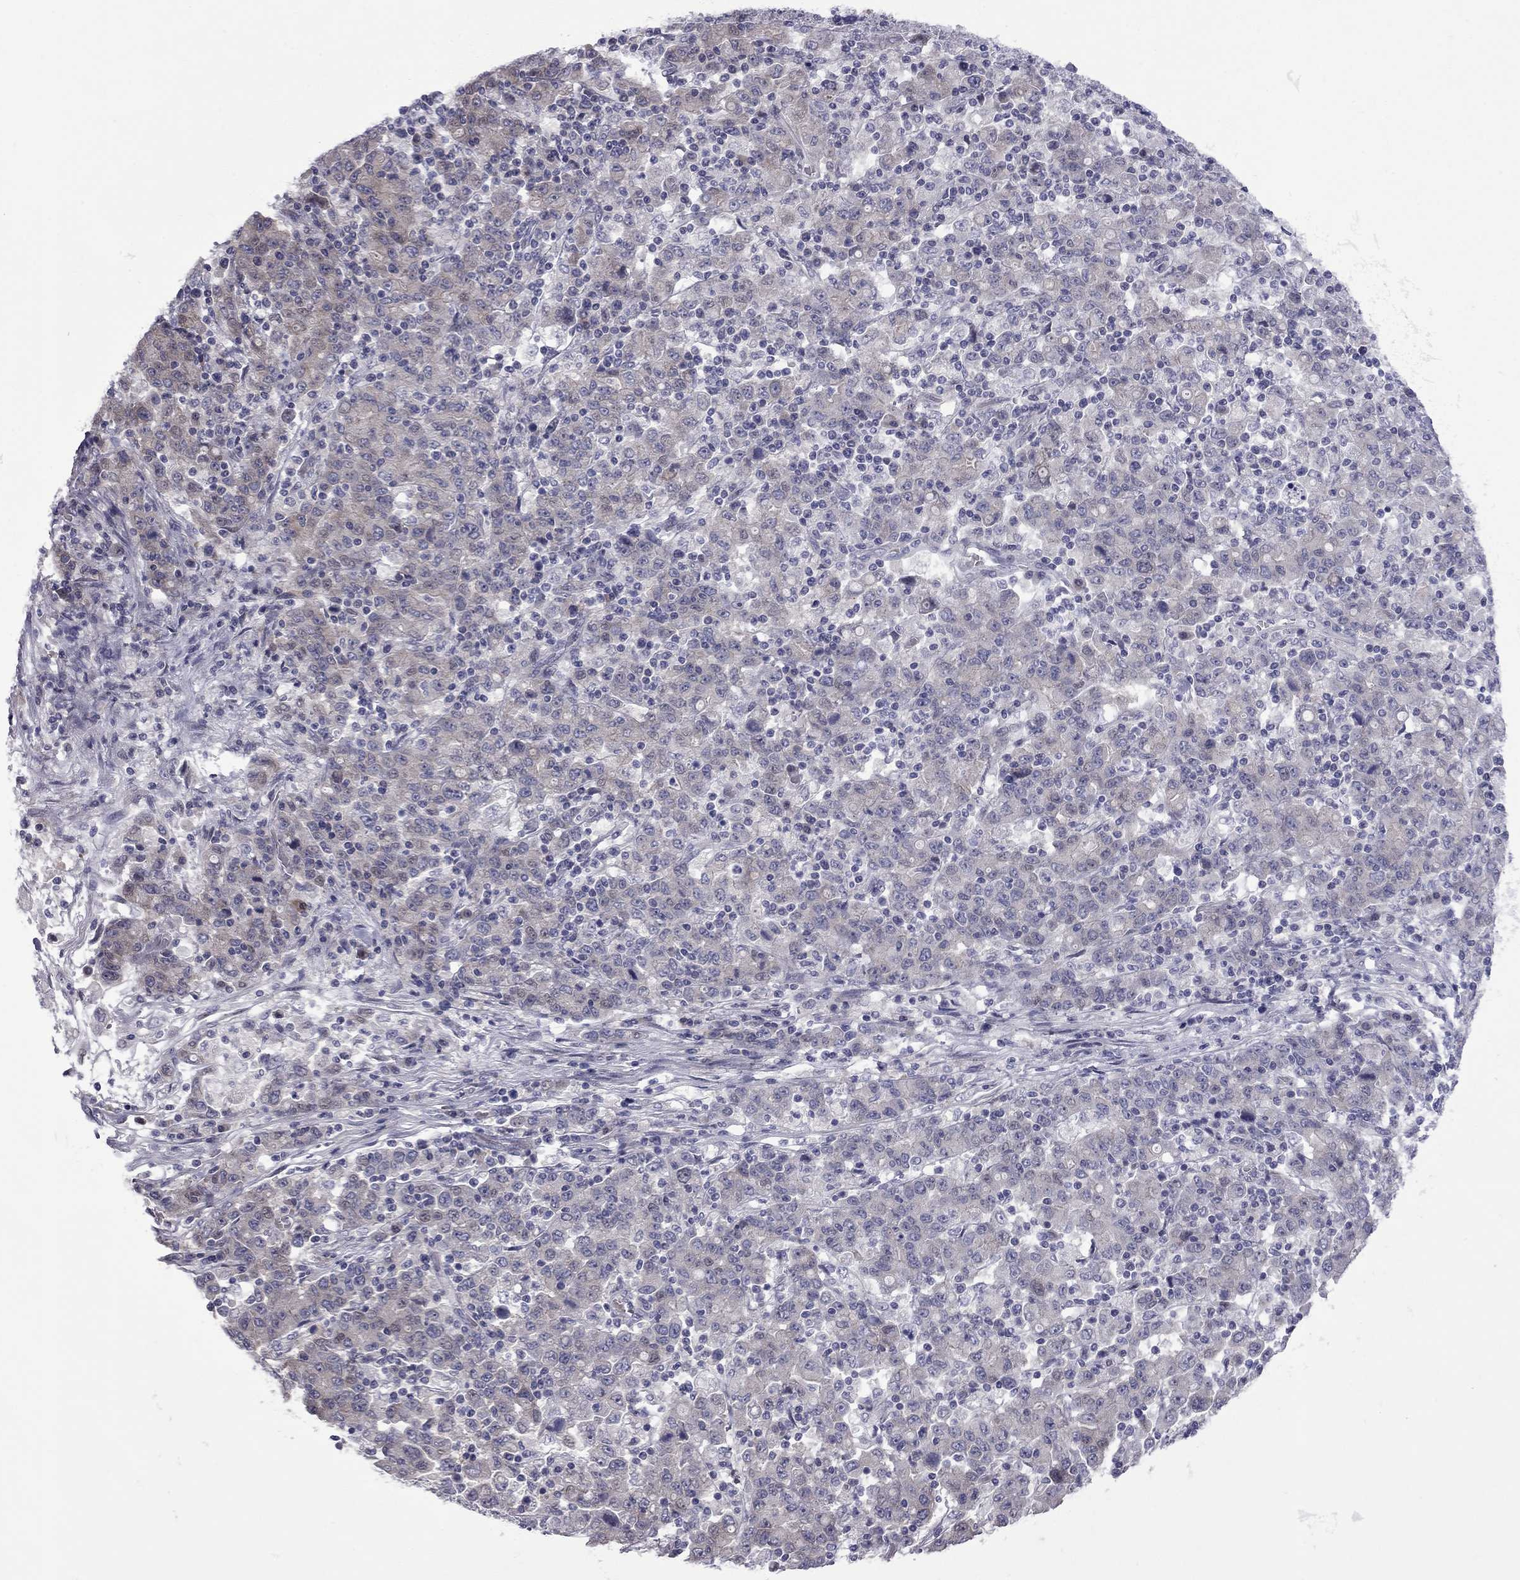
{"staining": {"intensity": "weak", "quantity": "<25%", "location": "cytoplasmic/membranous"}, "tissue": "stomach cancer", "cell_type": "Tumor cells", "image_type": "cancer", "snomed": [{"axis": "morphology", "description": "Adenocarcinoma, NOS"}, {"axis": "topography", "description": "Stomach, upper"}], "caption": "Tumor cells are negative for brown protein staining in stomach cancer (adenocarcinoma).", "gene": "NRARP", "patient": {"sex": "male", "age": 69}}